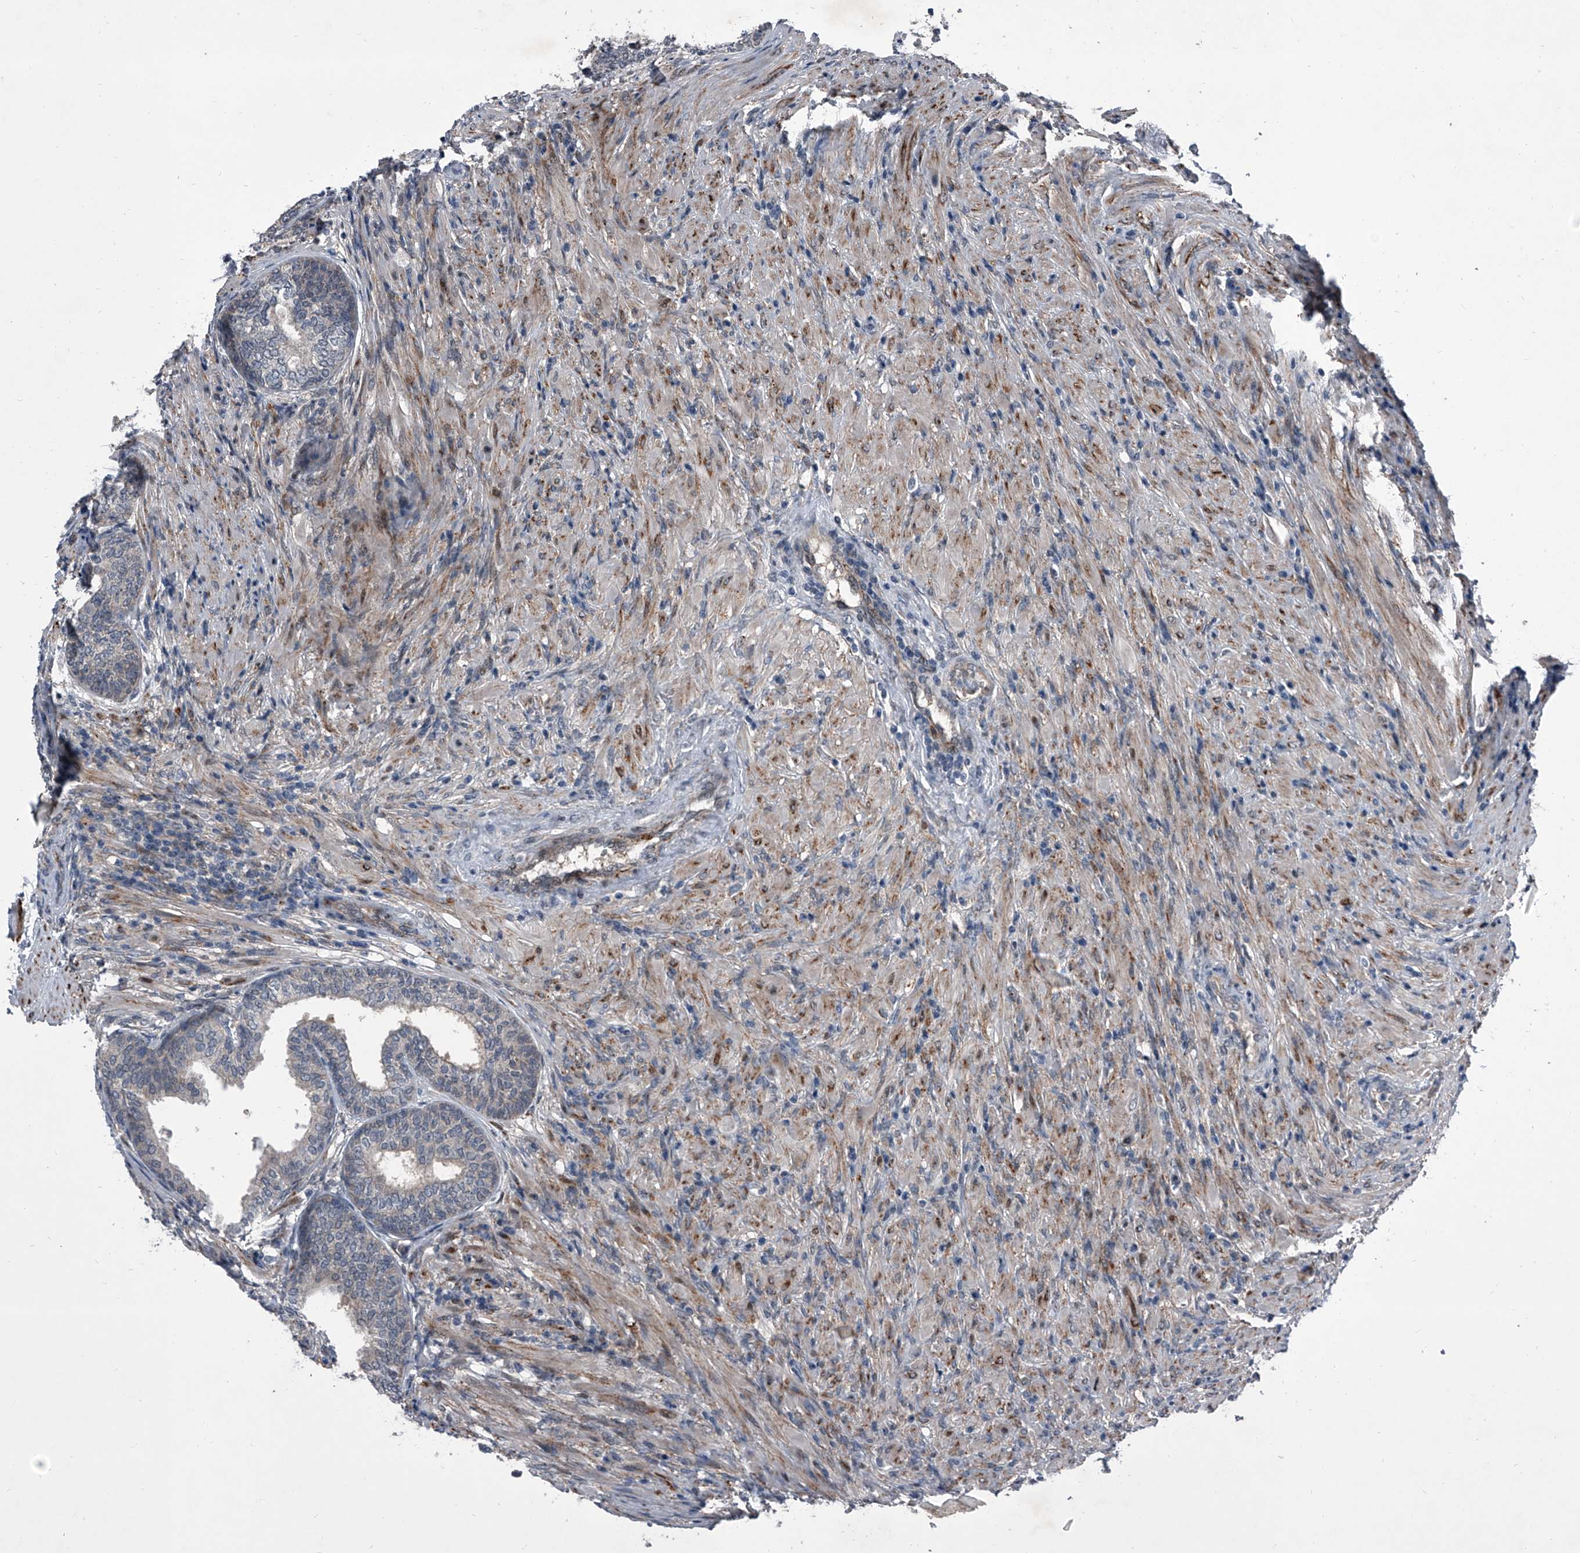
{"staining": {"intensity": "moderate", "quantity": "<25%", "location": "nuclear"}, "tissue": "prostate", "cell_type": "Glandular cells", "image_type": "normal", "snomed": [{"axis": "morphology", "description": "Normal tissue, NOS"}, {"axis": "topography", "description": "Prostate"}], "caption": "Immunohistochemical staining of benign prostate shows moderate nuclear protein staining in approximately <25% of glandular cells.", "gene": "ELK4", "patient": {"sex": "male", "age": 76}}